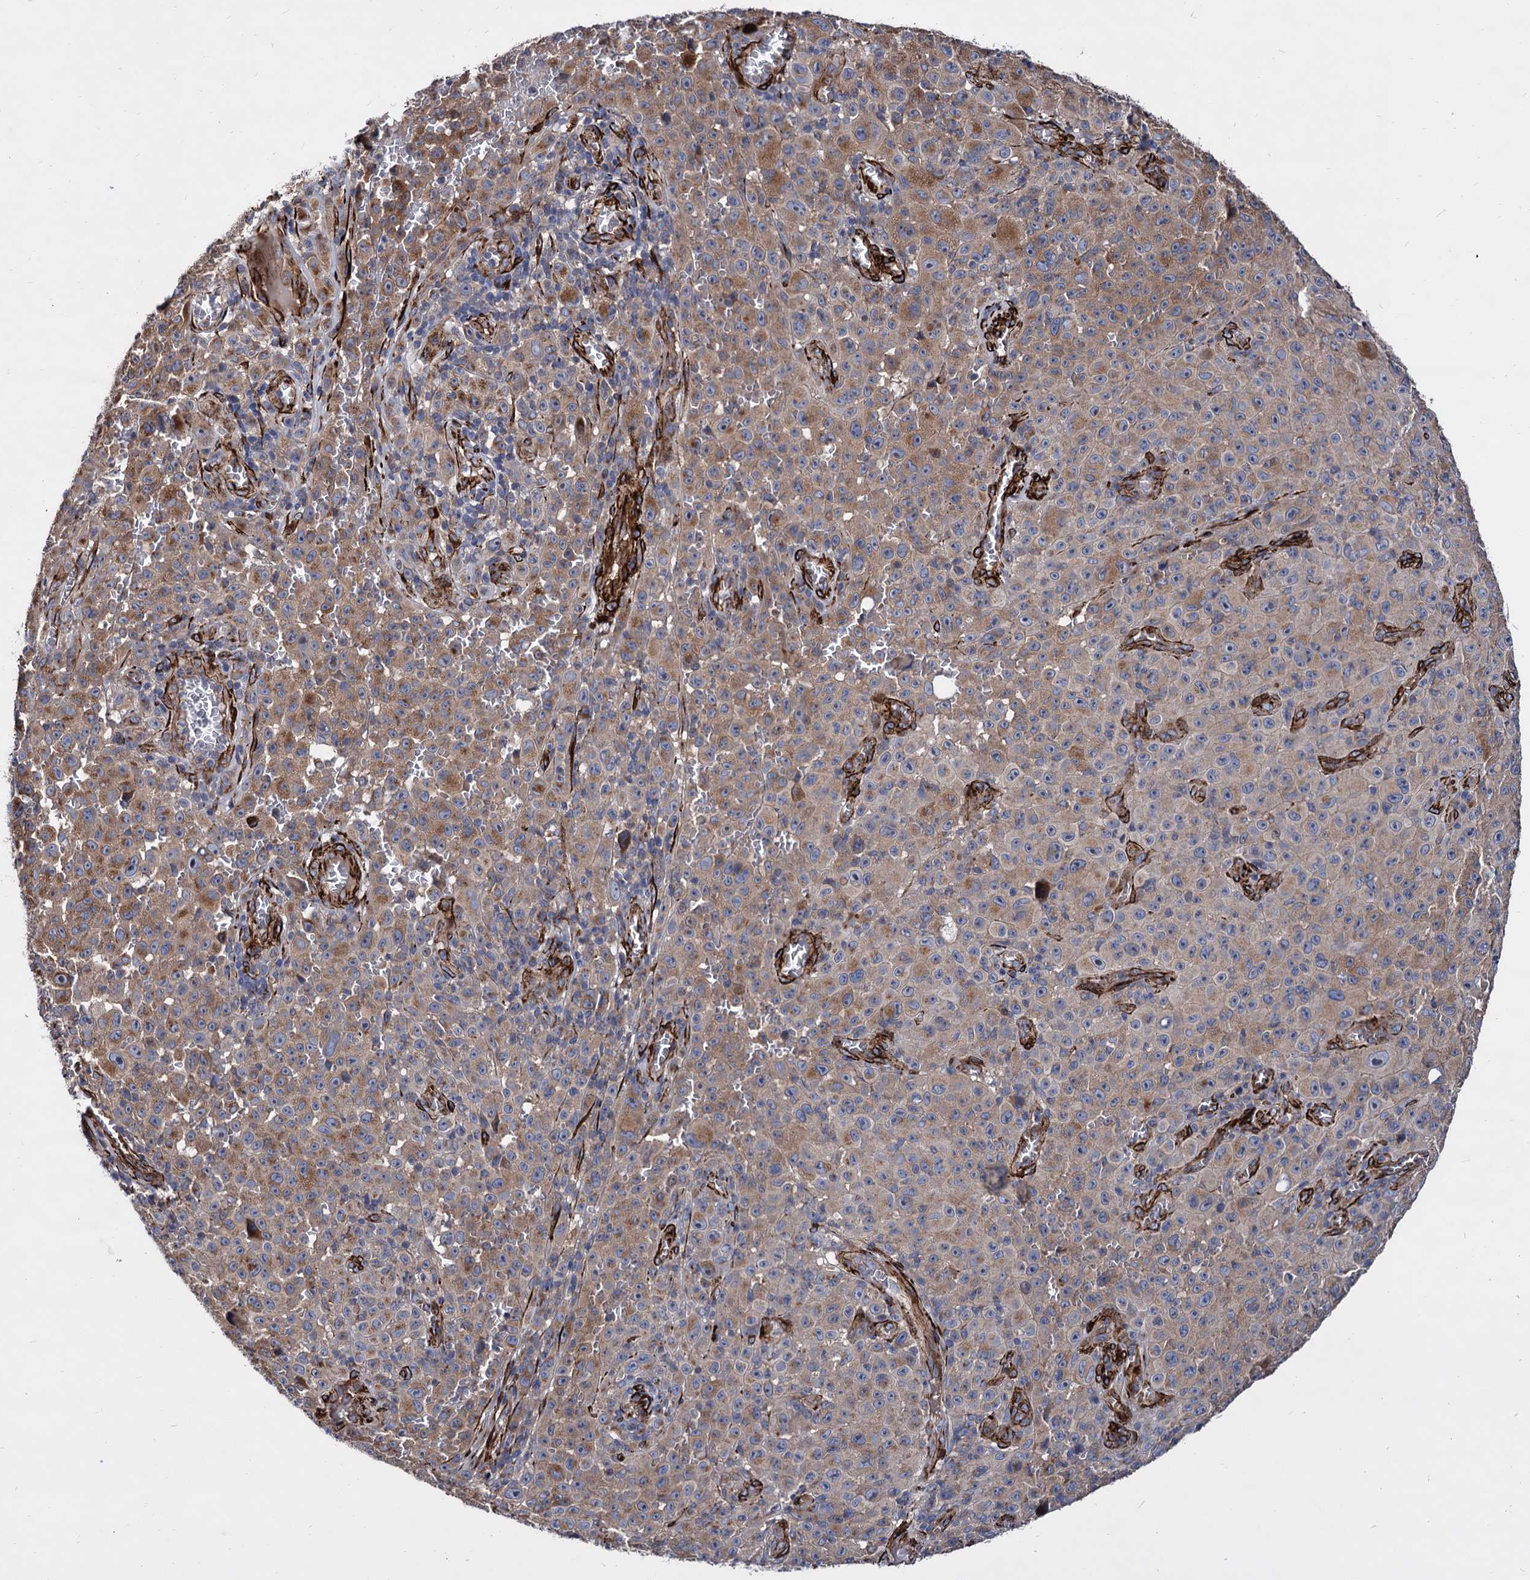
{"staining": {"intensity": "moderate", "quantity": ">75%", "location": "cytoplasmic/membranous"}, "tissue": "melanoma", "cell_type": "Tumor cells", "image_type": "cancer", "snomed": [{"axis": "morphology", "description": "Malignant melanoma, NOS"}, {"axis": "topography", "description": "Skin"}], "caption": "Malignant melanoma was stained to show a protein in brown. There is medium levels of moderate cytoplasmic/membranous staining in about >75% of tumor cells.", "gene": "WDR11", "patient": {"sex": "female", "age": 82}}